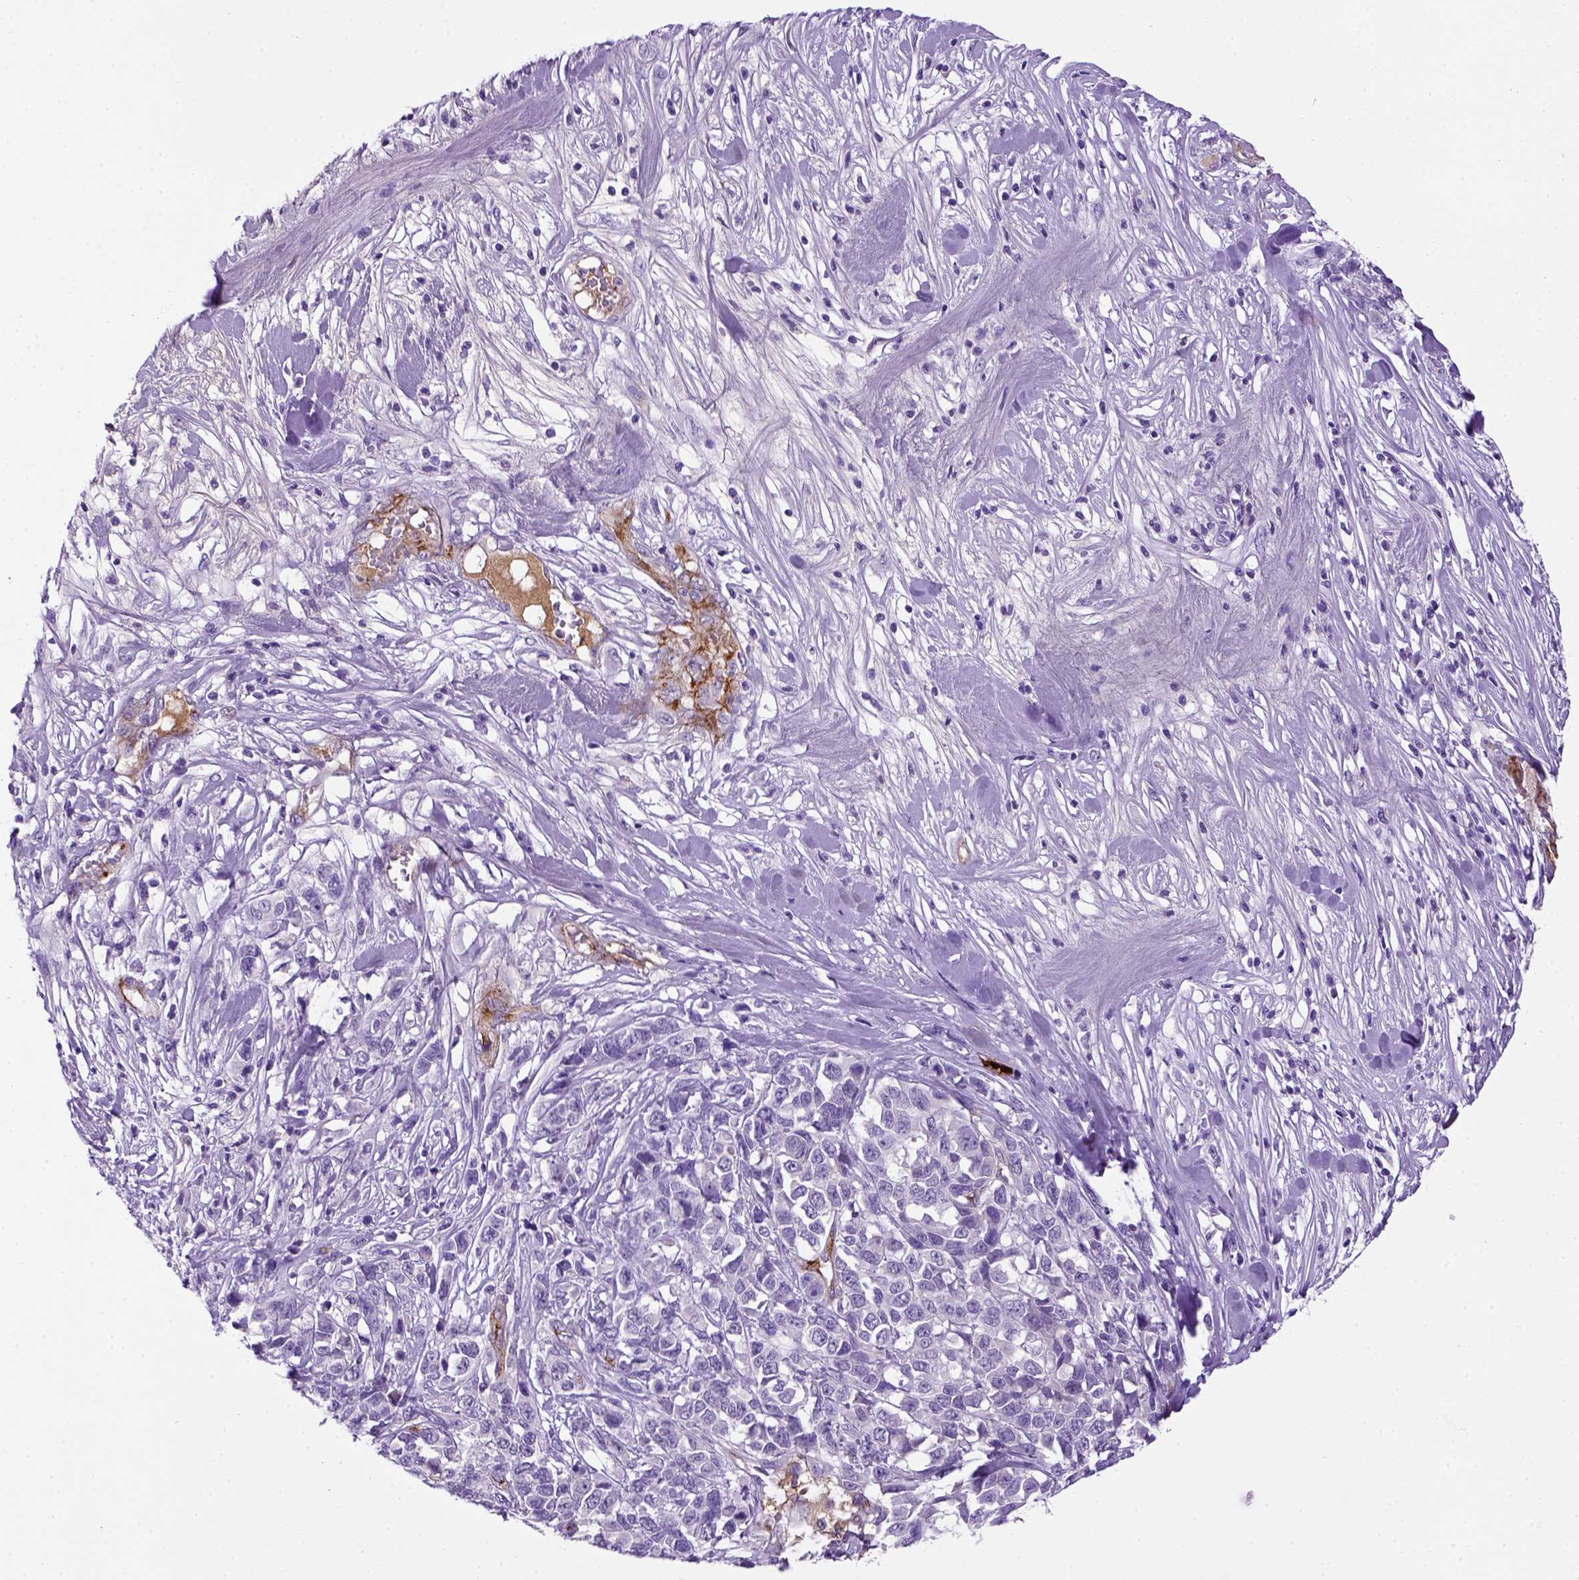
{"staining": {"intensity": "negative", "quantity": "none", "location": "none"}, "tissue": "melanoma", "cell_type": "Tumor cells", "image_type": "cancer", "snomed": [{"axis": "morphology", "description": "Malignant melanoma, Metastatic site"}, {"axis": "topography", "description": "Skin"}], "caption": "Protein analysis of malignant melanoma (metastatic site) displays no significant positivity in tumor cells.", "gene": "VWF", "patient": {"sex": "male", "age": 84}}